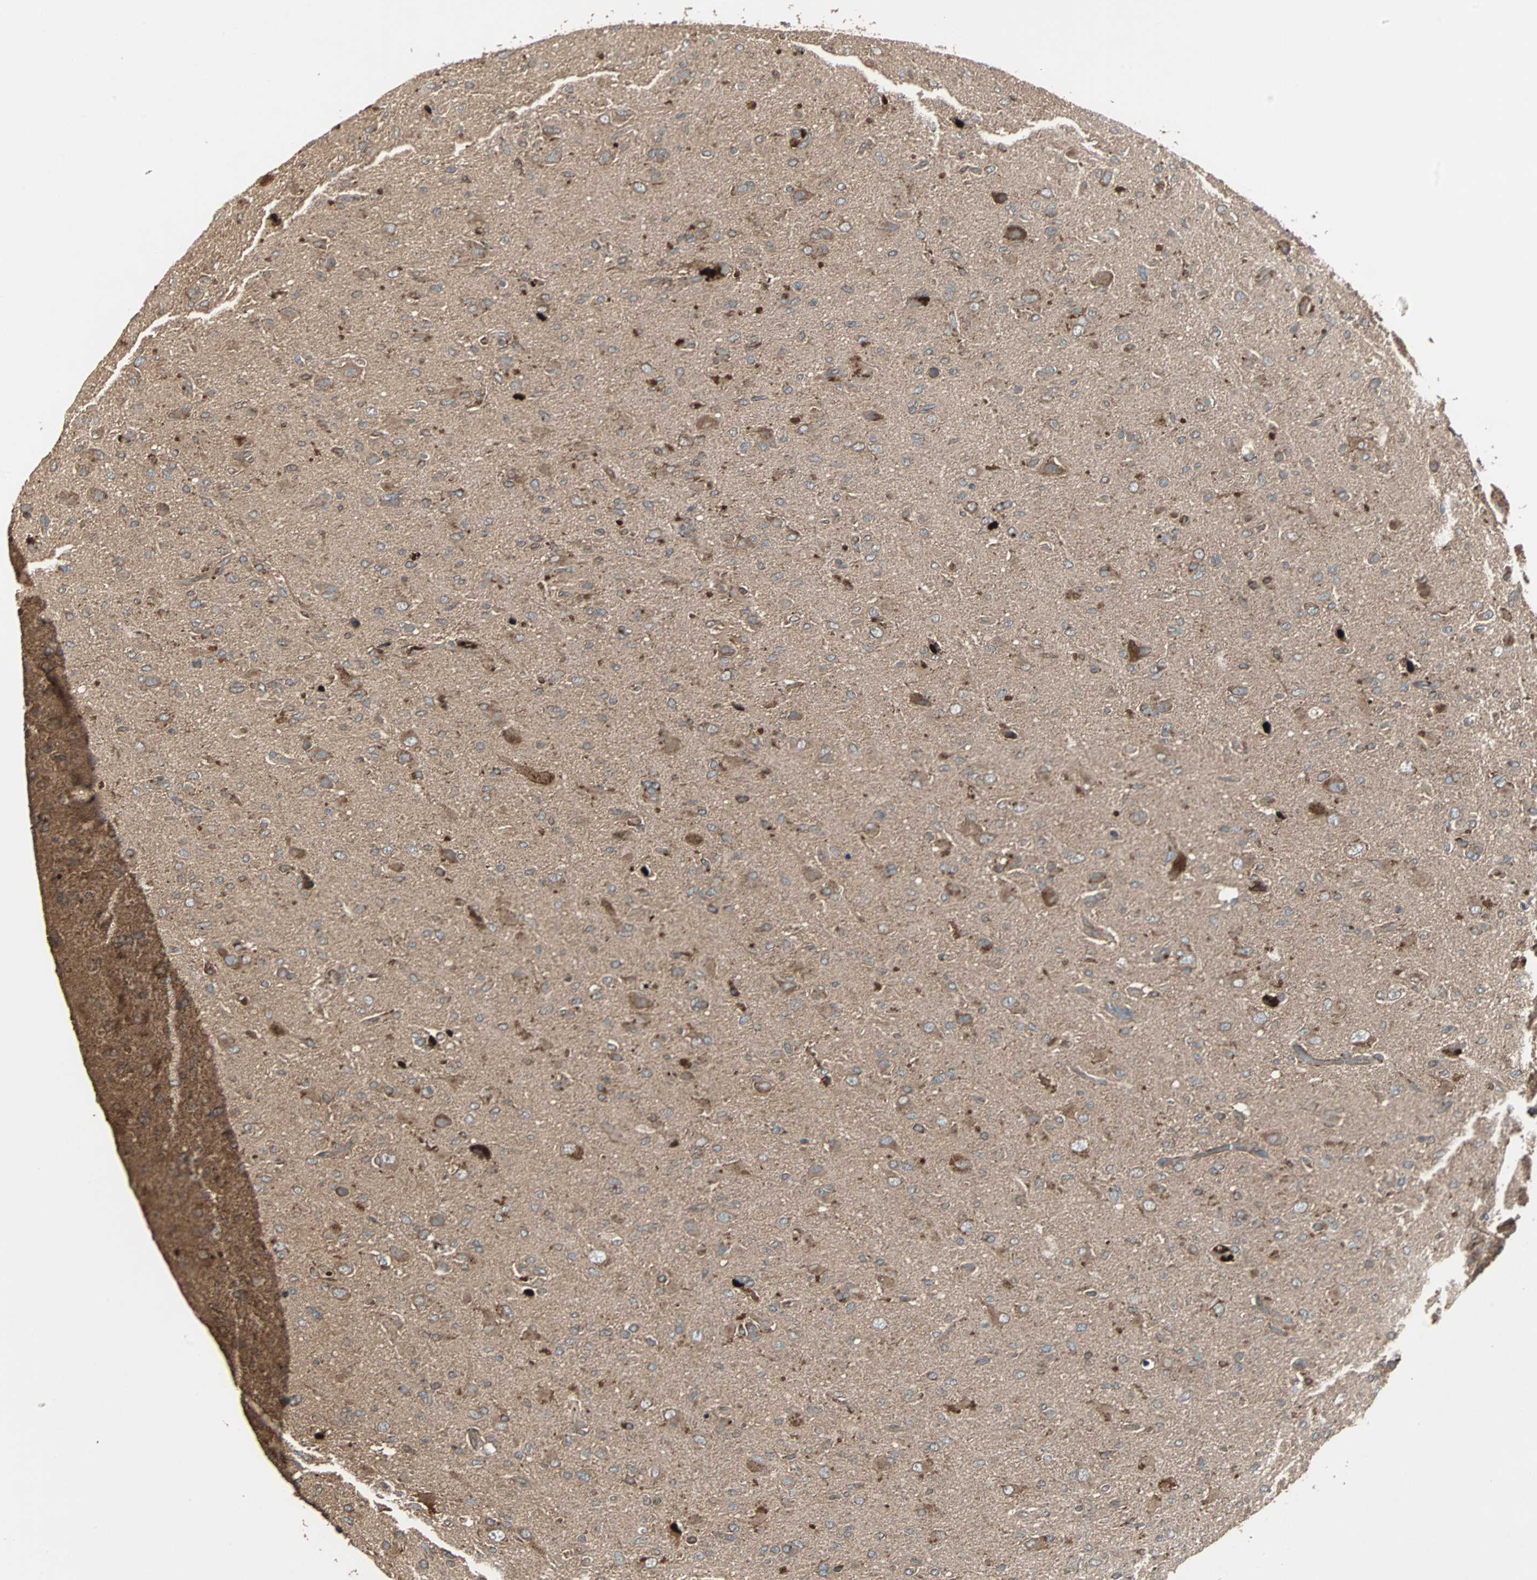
{"staining": {"intensity": "moderate", "quantity": ">75%", "location": "cytoplasmic/membranous"}, "tissue": "glioma", "cell_type": "Tumor cells", "image_type": "cancer", "snomed": [{"axis": "morphology", "description": "Glioma, malignant, High grade"}, {"axis": "topography", "description": "Brain"}], "caption": "This image shows high-grade glioma (malignant) stained with IHC to label a protein in brown. The cytoplasmic/membranous of tumor cells show moderate positivity for the protein. Nuclei are counter-stained blue.", "gene": "RAB7A", "patient": {"sex": "male", "age": 71}}